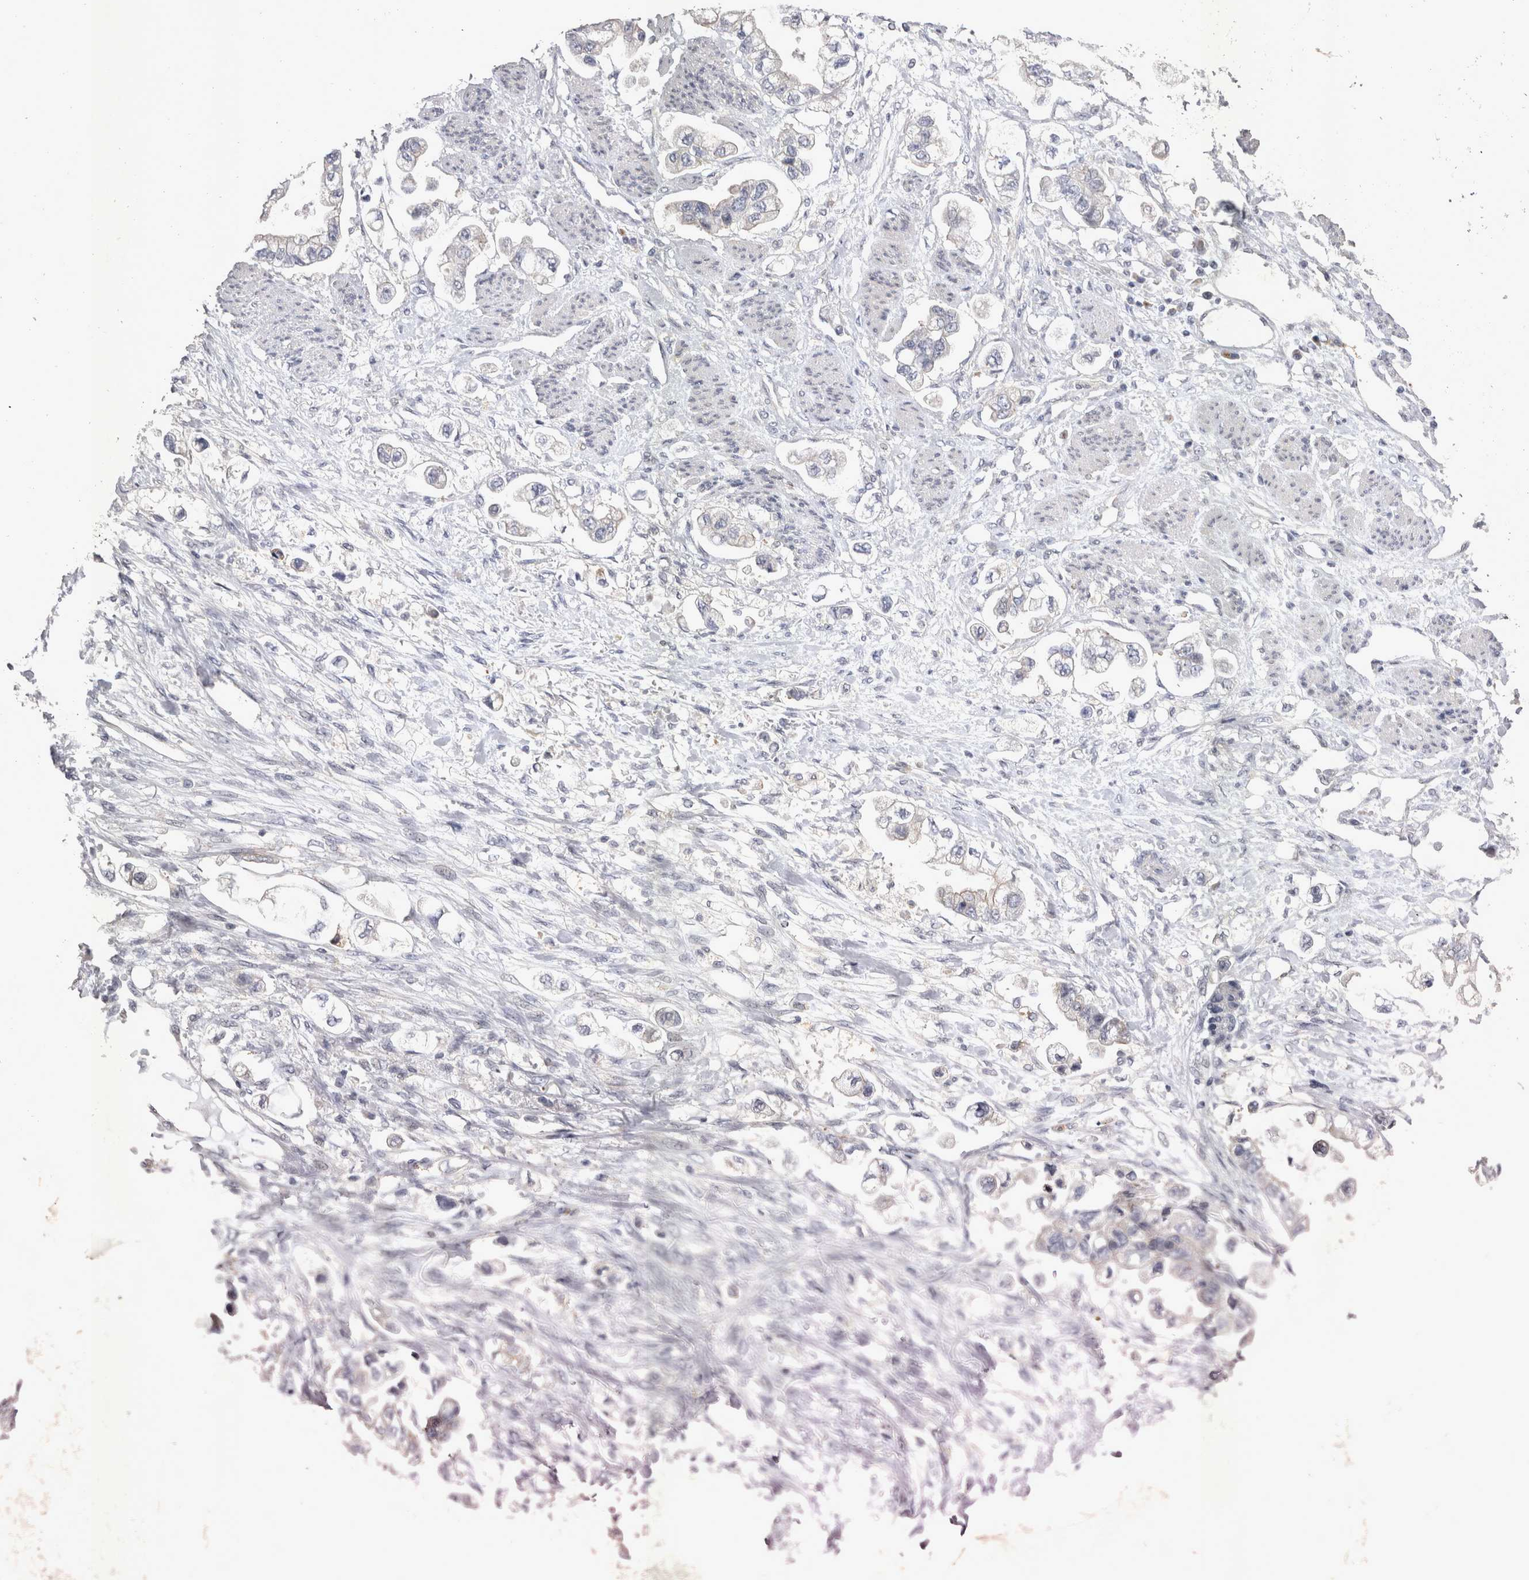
{"staining": {"intensity": "negative", "quantity": "none", "location": "none"}, "tissue": "stomach cancer", "cell_type": "Tumor cells", "image_type": "cancer", "snomed": [{"axis": "morphology", "description": "Adenocarcinoma, NOS"}, {"axis": "topography", "description": "Stomach"}], "caption": "An image of human stomach cancer is negative for staining in tumor cells. (IHC, brightfield microscopy, high magnification).", "gene": "CTBS", "patient": {"sex": "male", "age": 62}}